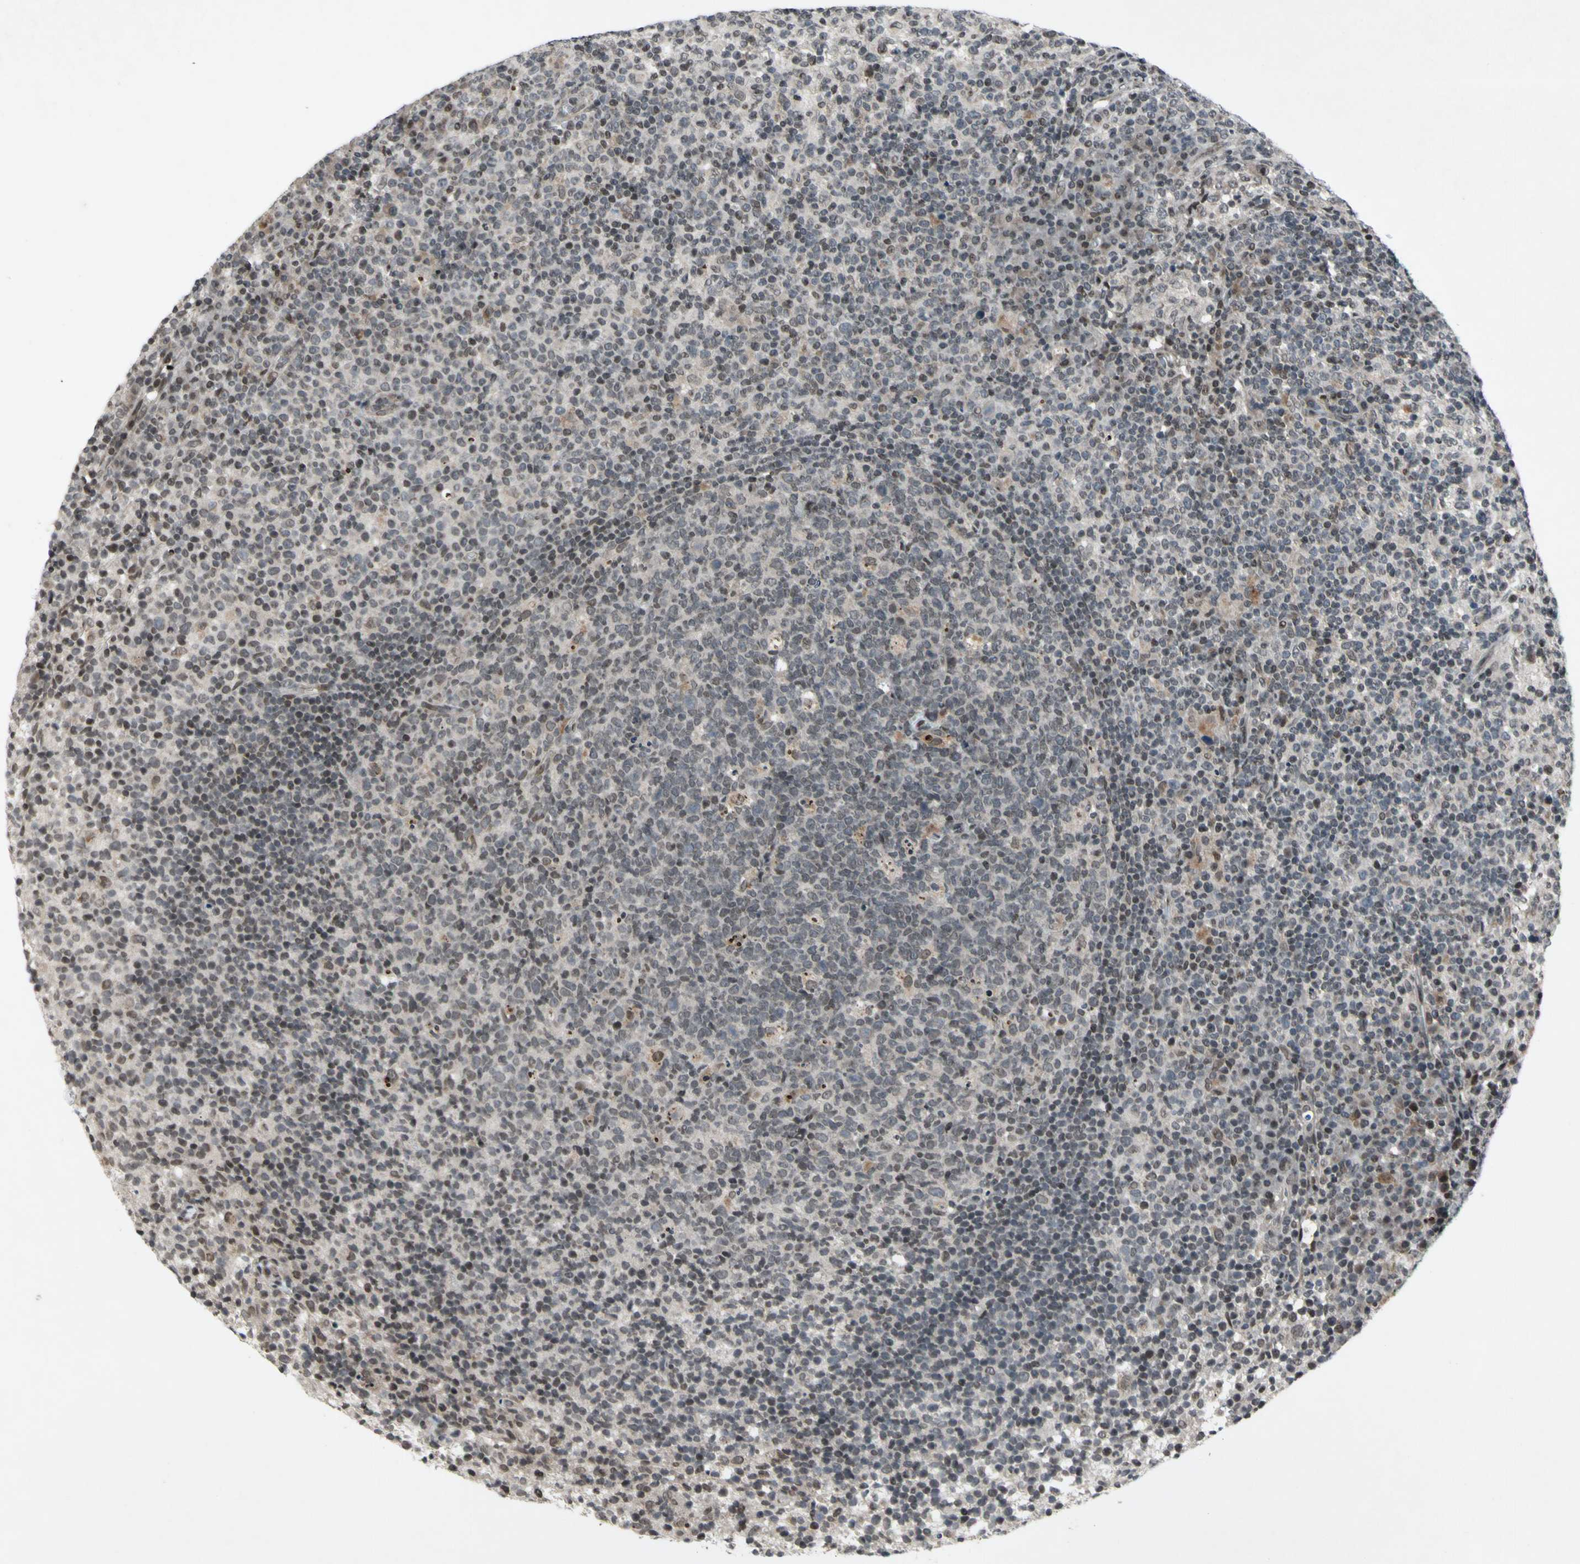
{"staining": {"intensity": "weak", "quantity": "25%-75%", "location": "cytoplasmic/membranous,nuclear"}, "tissue": "lymph node", "cell_type": "Germinal center cells", "image_type": "normal", "snomed": [{"axis": "morphology", "description": "Normal tissue, NOS"}, {"axis": "morphology", "description": "Inflammation, NOS"}, {"axis": "topography", "description": "Lymph node"}], "caption": "Immunohistochemistry (IHC) micrograph of benign lymph node: lymph node stained using immunohistochemistry exhibits low levels of weak protein expression localized specifically in the cytoplasmic/membranous,nuclear of germinal center cells, appearing as a cytoplasmic/membranous,nuclear brown color.", "gene": "XPO1", "patient": {"sex": "male", "age": 55}}